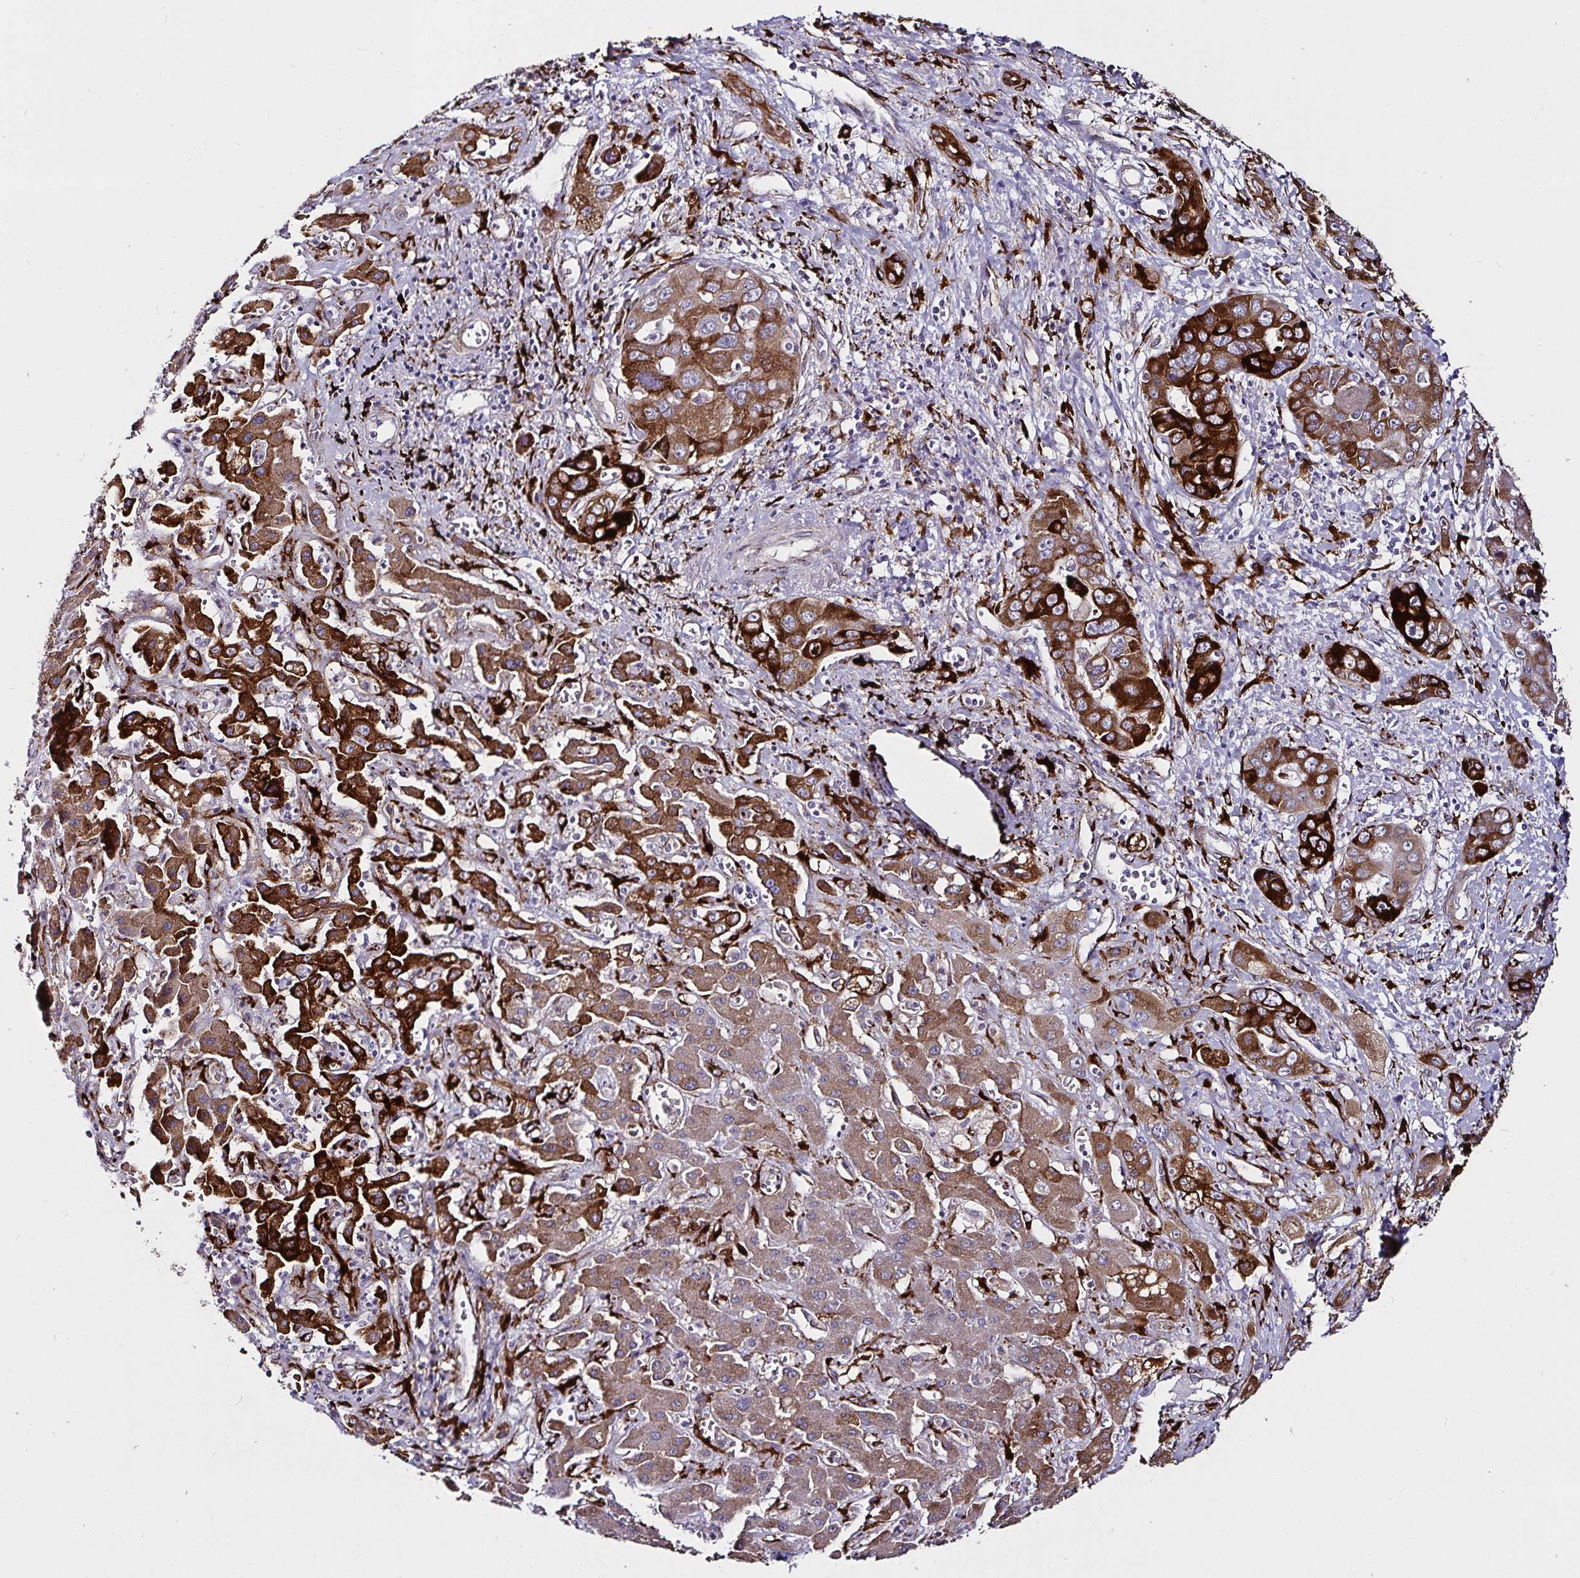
{"staining": {"intensity": "strong", "quantity": "25%-75%", "location": "cytoplasmic/membranous"}, "tissue": "liver cancer", "cell_type": "Tumor cells", "image_type": "cancer", "snomed": [{"axis": "morphology", "description": "Cholangiocarcinoma"}, {"axis": "topography", "description": "Liver"}], "caption": "This histopathology image shows IHC staining of liver cancer, with high strong cytoplasmic/membranous expression in about 25%-75% of tumor cells.", "gene": "P4HA2", "patient": {"sex": "male", "age": 67}}